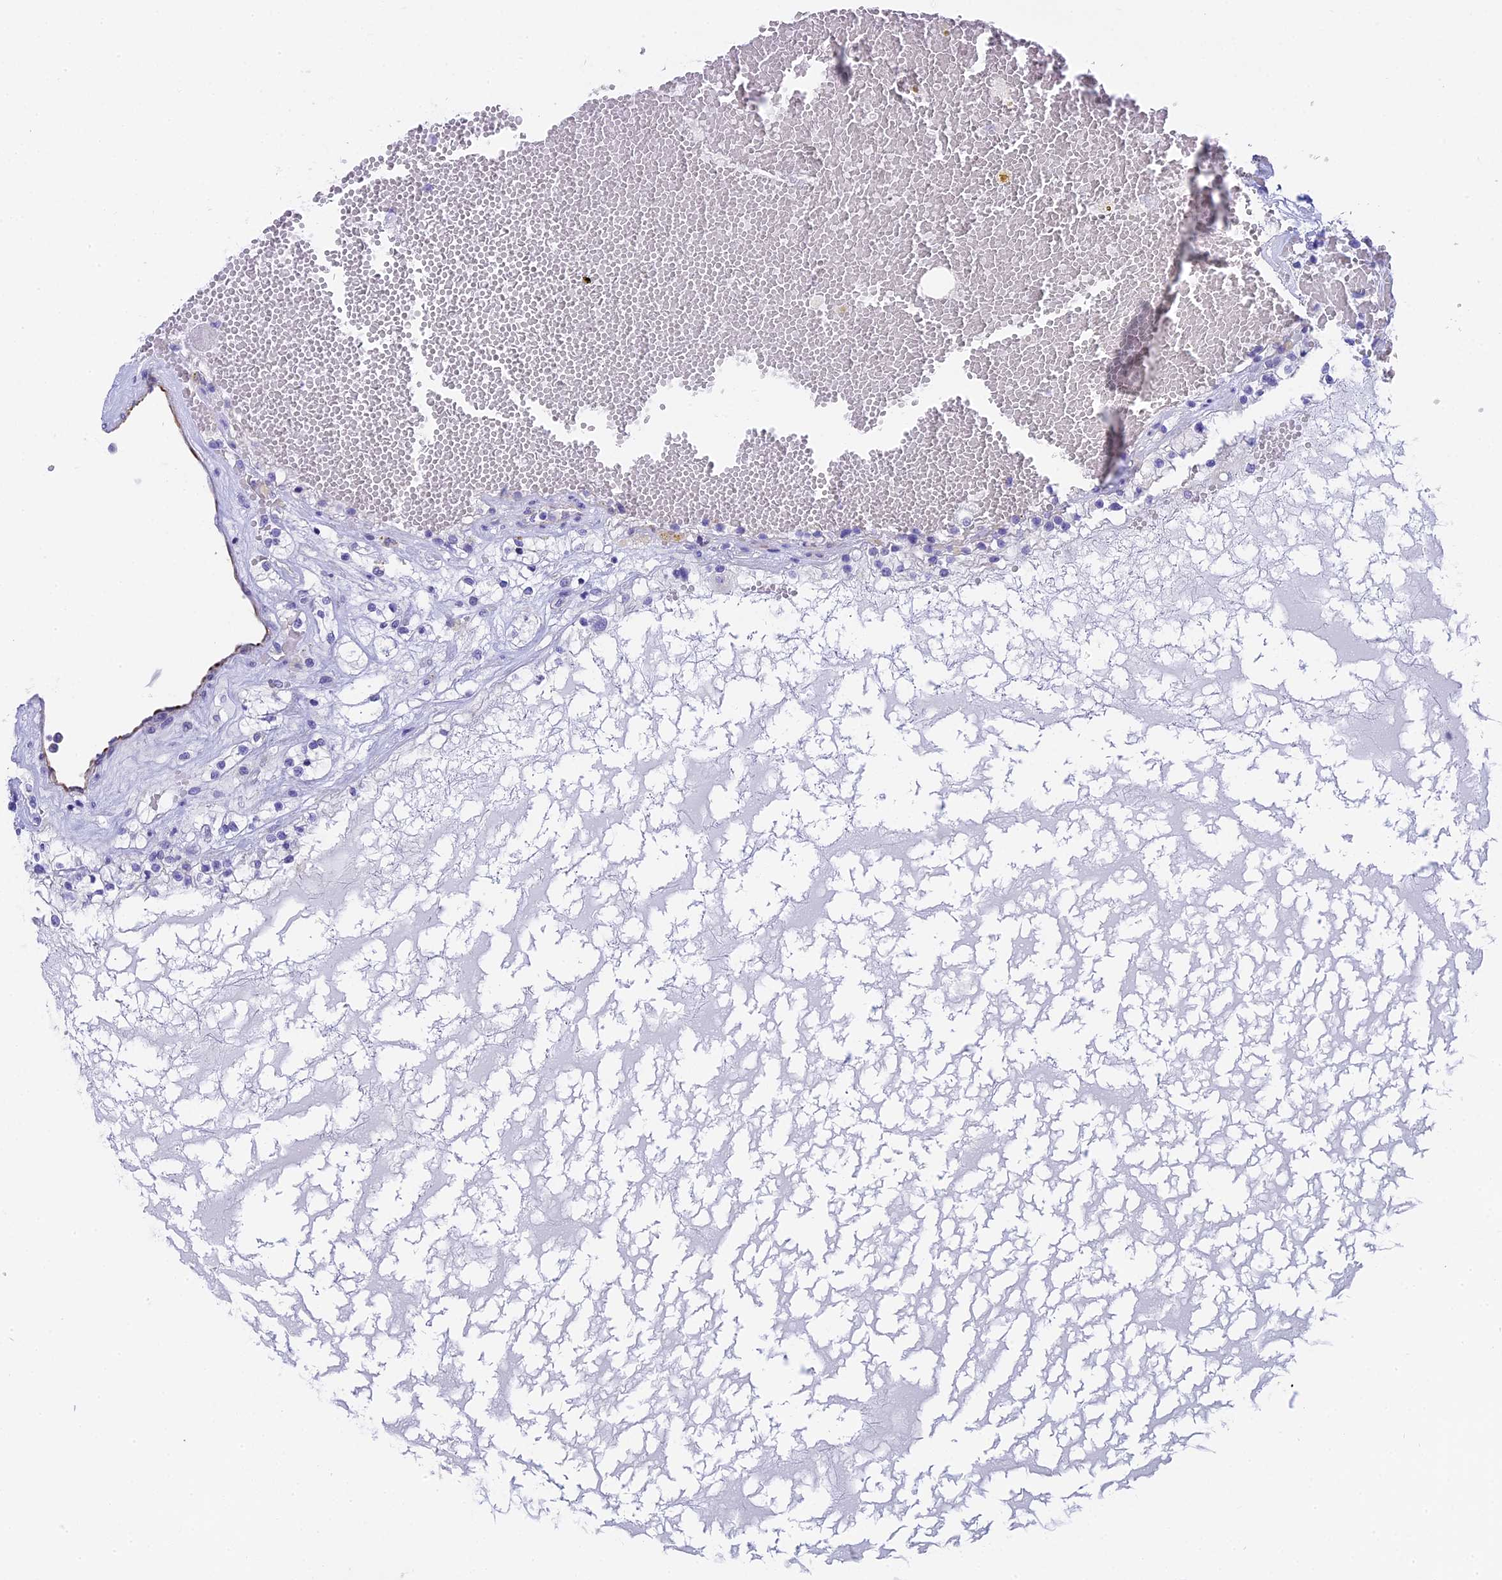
{"staining": {"intensity": "negative", "quantity": "none", "location": "none"}, "tissue": "renal cancer", "cell_type": "Tumor cells", "image_type": "cancer", "snomed": [{"axis": "morphology", "description": "Normal tissue, NOS"}, {"axis": "morphology", "description": "Adenocarcinoma, NOS"}, {"axis": "topography", "description": "Kidney"}], "caption": "There is no significant staining in tumor cells of renal adenocarcinoma.", "gene": "TACSTD2", "patient": {"sex": "male", "age": 68}}